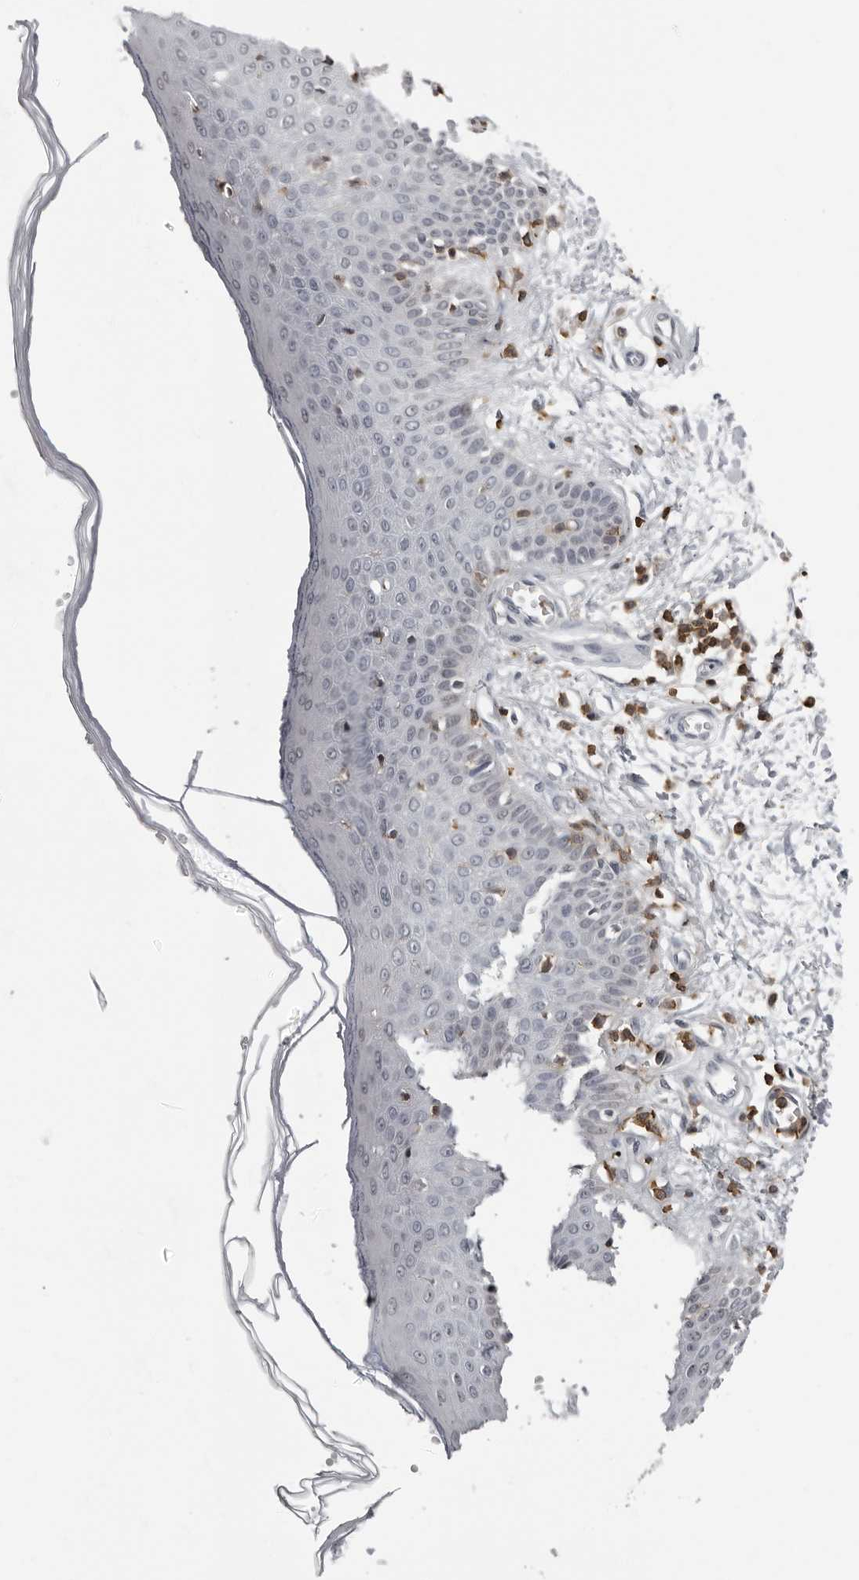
{"staining": {"intensity": "moderate", "quantity": ">75%", "location": "cytoplasmic/membranous"}, "tissue": "skin", "cell_type": "Fibroblasts", "image_type": "normal", "snomed": [{"axis": "morphology", "description": "Normal tissue, NOS"}, {"axis": "morphology", "description": "Inflammation, NOS"}, {"axis": "topography", "description": "Skin"}], "caption": "About >75% of fibroblasts in unremarkable skin reveal moderate cytoplasmic/membranous protein expression as visualized by brown immunohistochemical staining.", "gene": "HSPH1", "patient": {"sex": "female", "age": 44}}